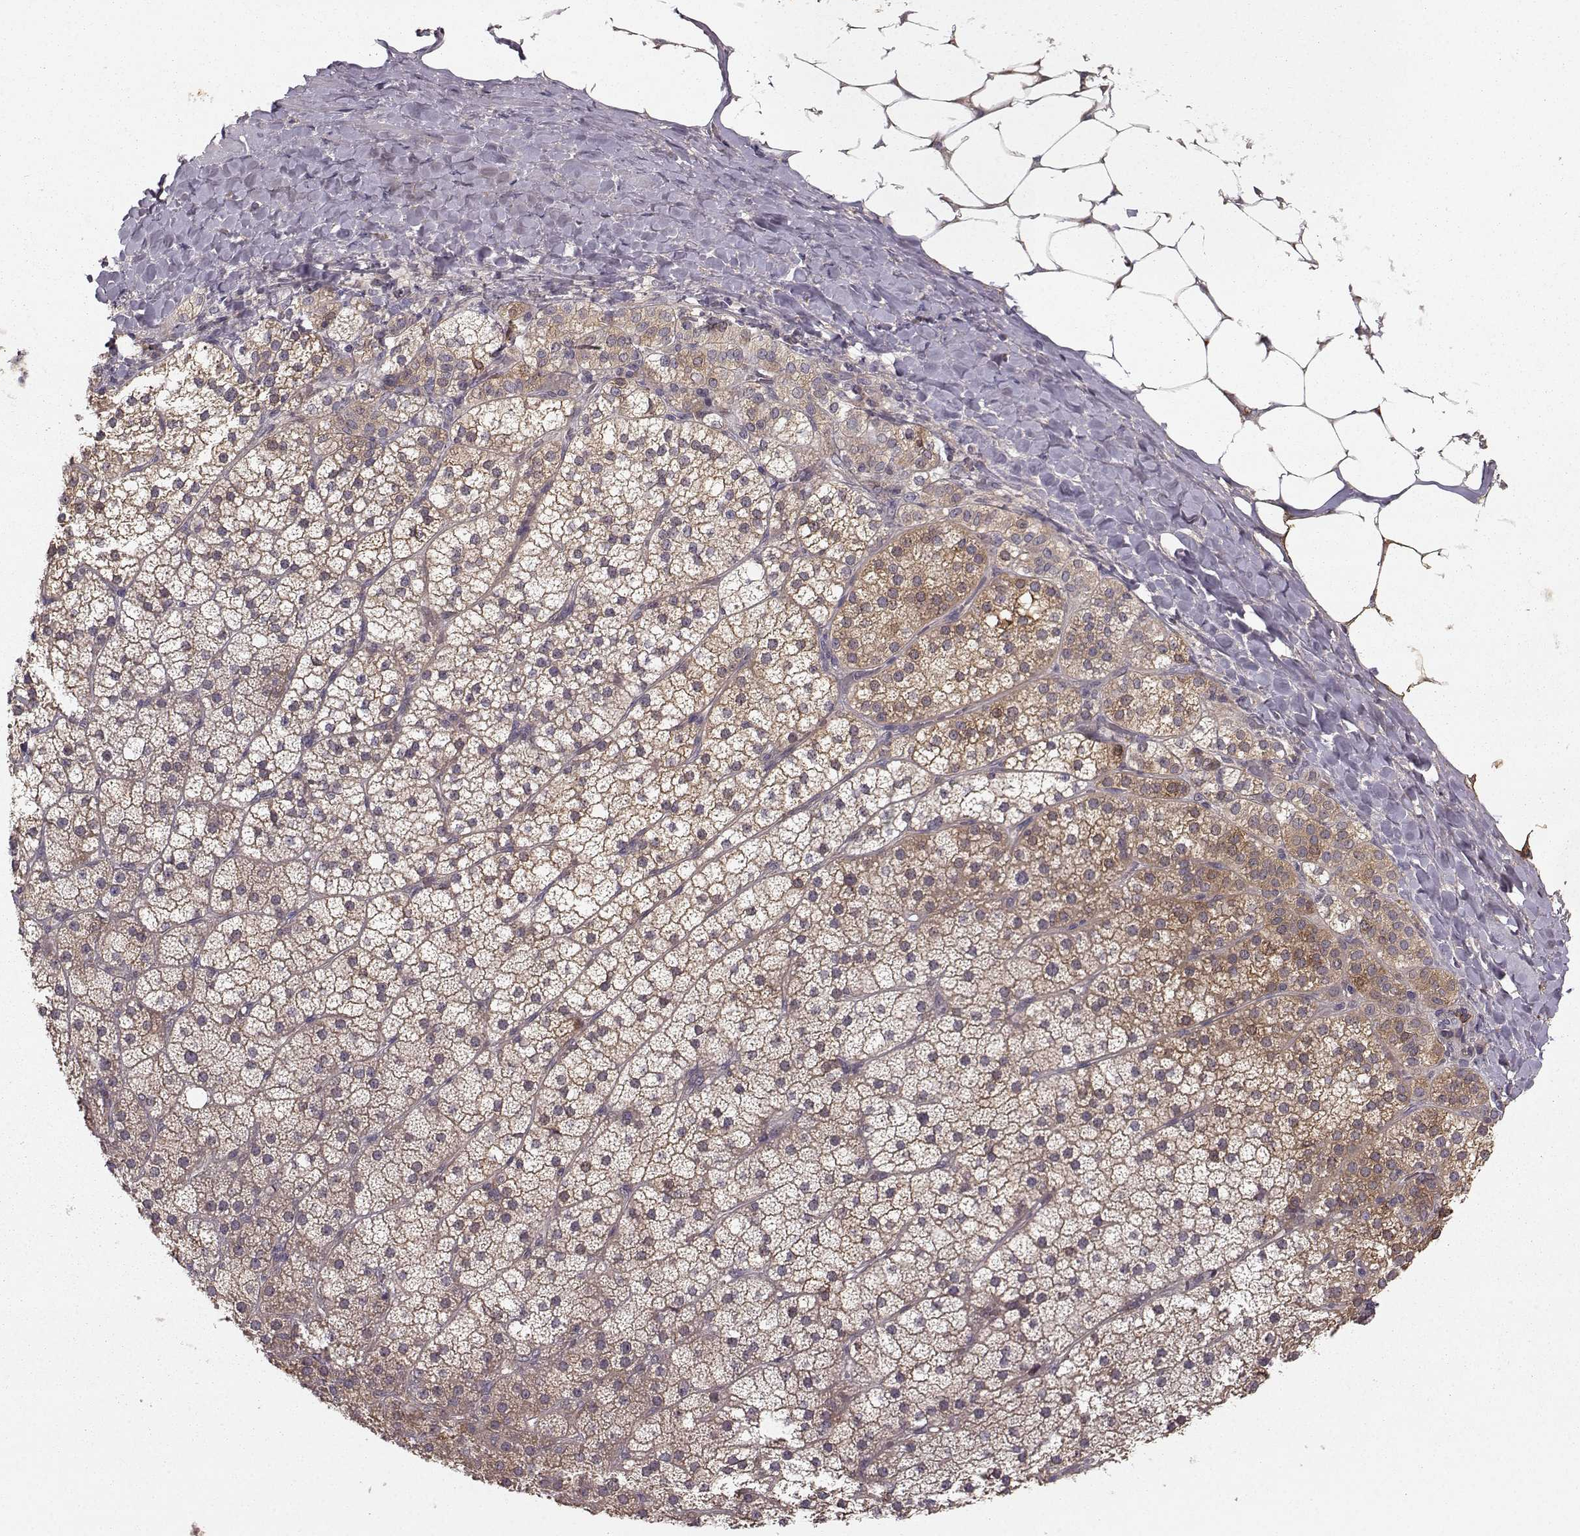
{"staining": {"intensity": "moderate", "quantity": "25%-75%", "location": "cytoplasmic/membranous"}, "tissue": "adrenal gland", "cell_type": "Glandular cells", "image_type": "normal", "snomed": [{"axis": "morphology", "description": "Normal tissue, NOS"}, {"axis": "topography", "description": "Adrenal gland"}], "caption": "Immunohistochemistry staining of benign adrenal gland, which demonstrates medium levels of moderate cytoplasmic/membranous positivity in about 25%-75% of glandular cells indicating moderate cytoplasmic/membranous protein staining. The staining was performed using DAB (3,3'-diaminobenzidine) (brown) for protein detection and nuclei were counterstained in hematoxylin (blue).", "gene": "WNT6", "patient": {"sex": "male", "age": 53}}